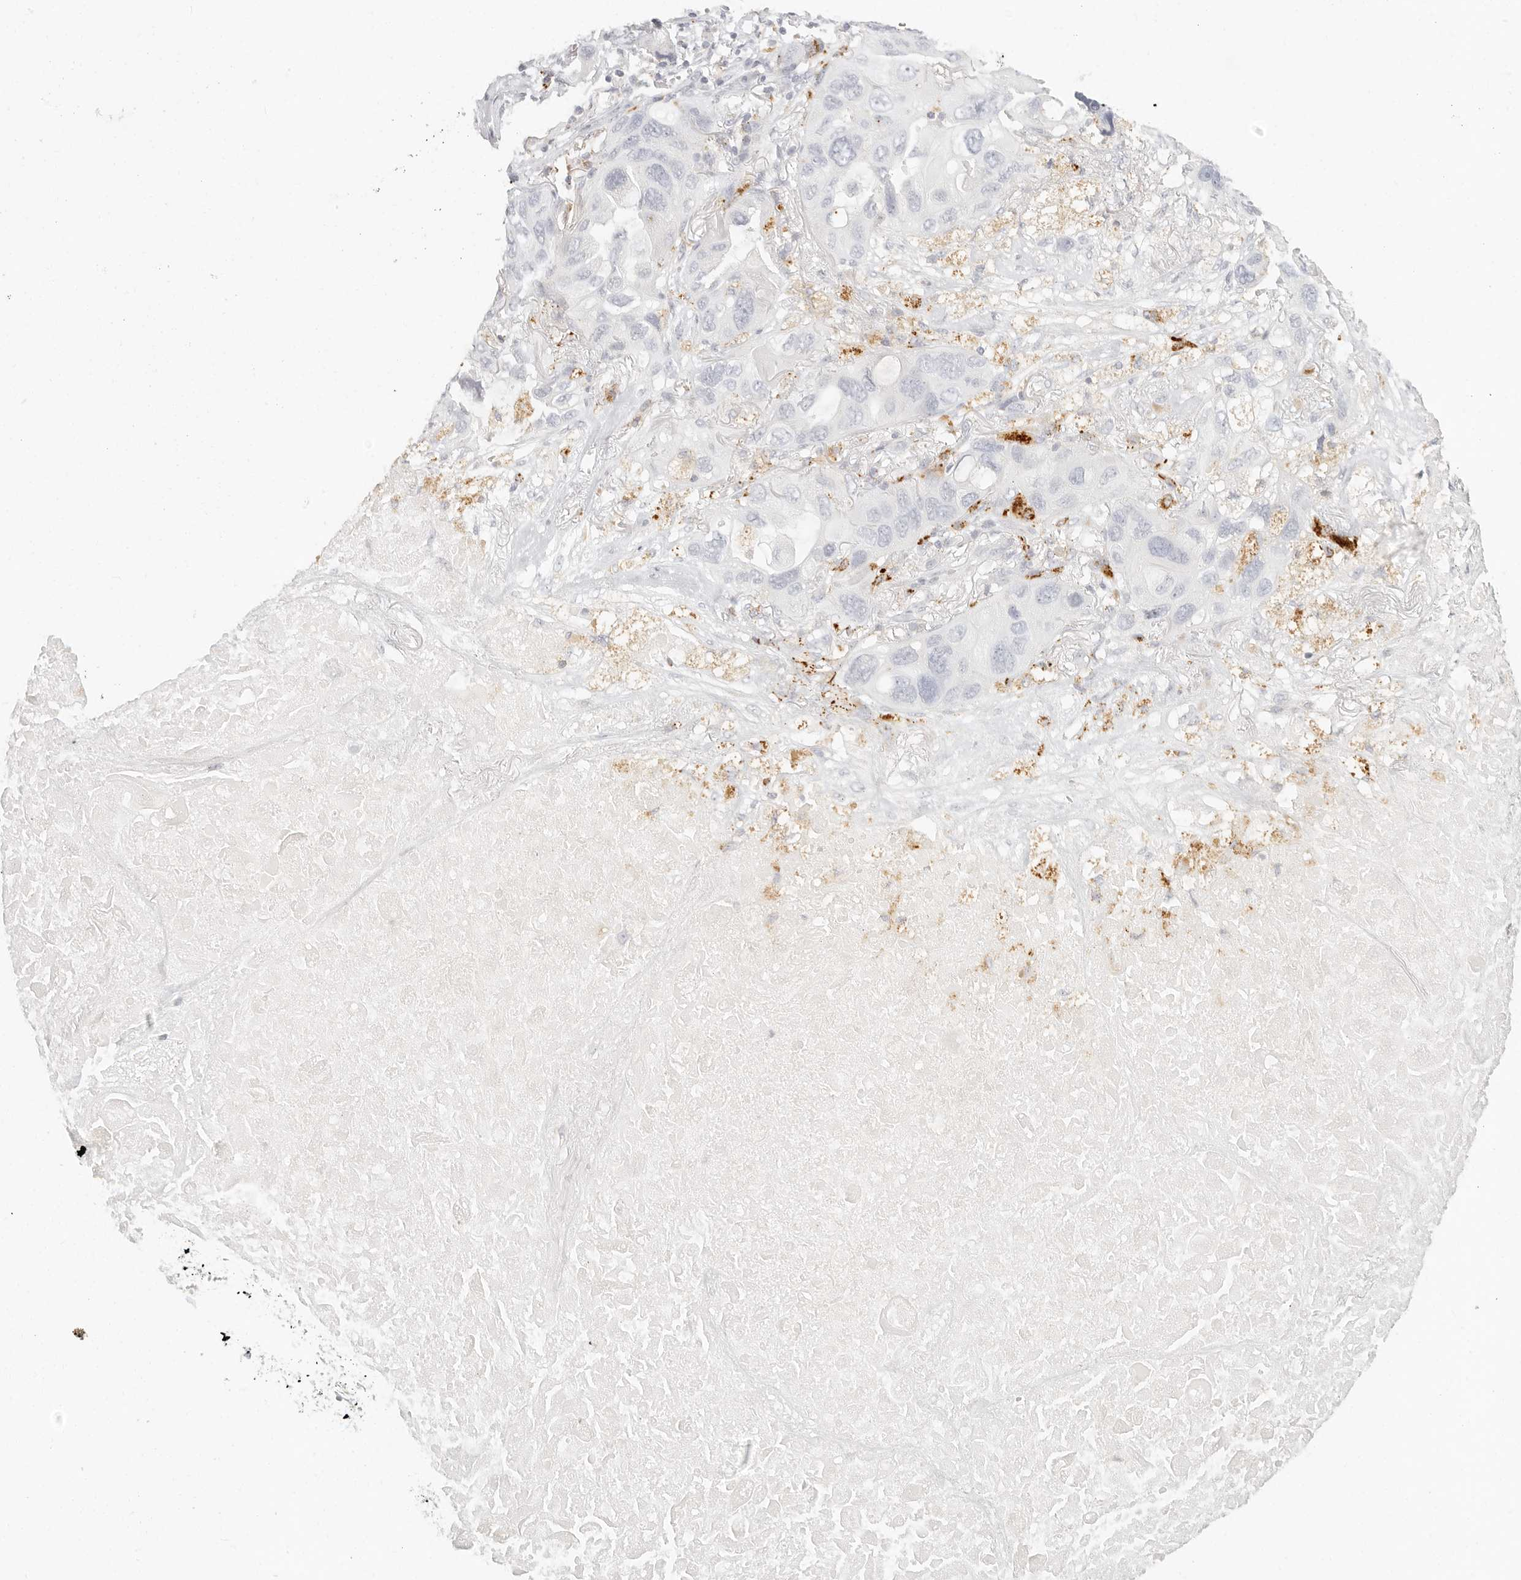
{"staining": {"intensity": "negative", "quantity": "none", "location": "none"}, "tissue": "lung cancer", "cell_type": "Tumor cells", "image_type": "cancer", "snomed": [{"axis": "morphology", "description": "Squamous cell carcinoma, NOS"}, {"axis": "topography", "description": "Lung"}], "caption": "Tumor cells show no significant positivity in lung squamous cell carcinoma.", "gene": "RNASET2", "patient": {"sex": "female", "age": 73}}